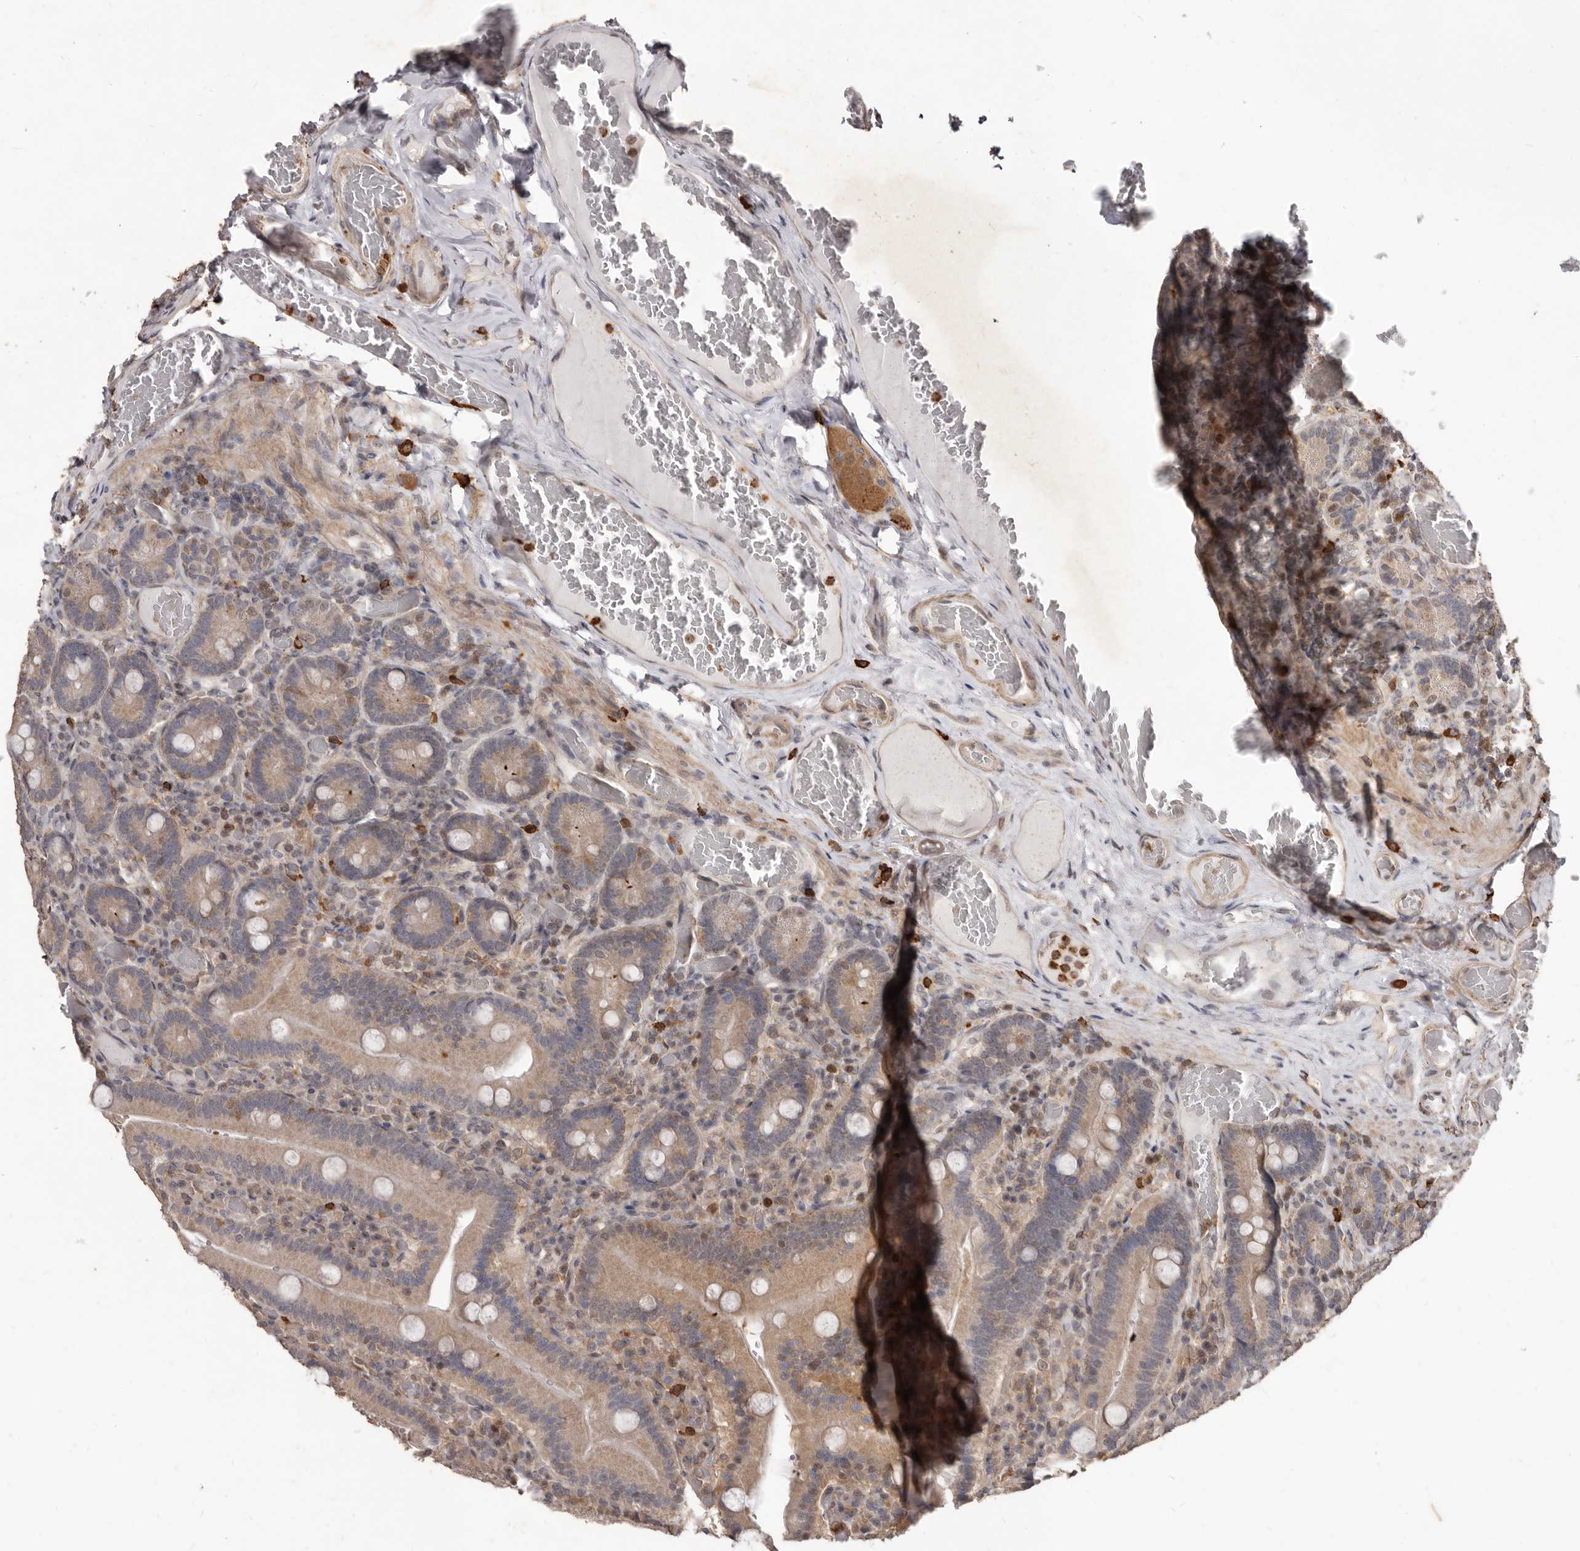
{"staining": {"intensity": "moderate", "quantity": "25%-75%", "location": "cytoplasmic/membranous"}, "tissue": "duodenum", "cell_type": "Glandular cells", "image_type": "normal", "snomed": [{"axis": "morphology", "description": "Normal tissue, NOS"}, {"axis": "topography", "description": "Duodenum"}], "caption": "IHC (DAB) staining of benign duodenum reveals moderate cytoplasmic/membranous protein staining in approximately 25%-75% of glandular cells.", "gene": "ACLY", "patient": {"sex": "female", "age": 62}}